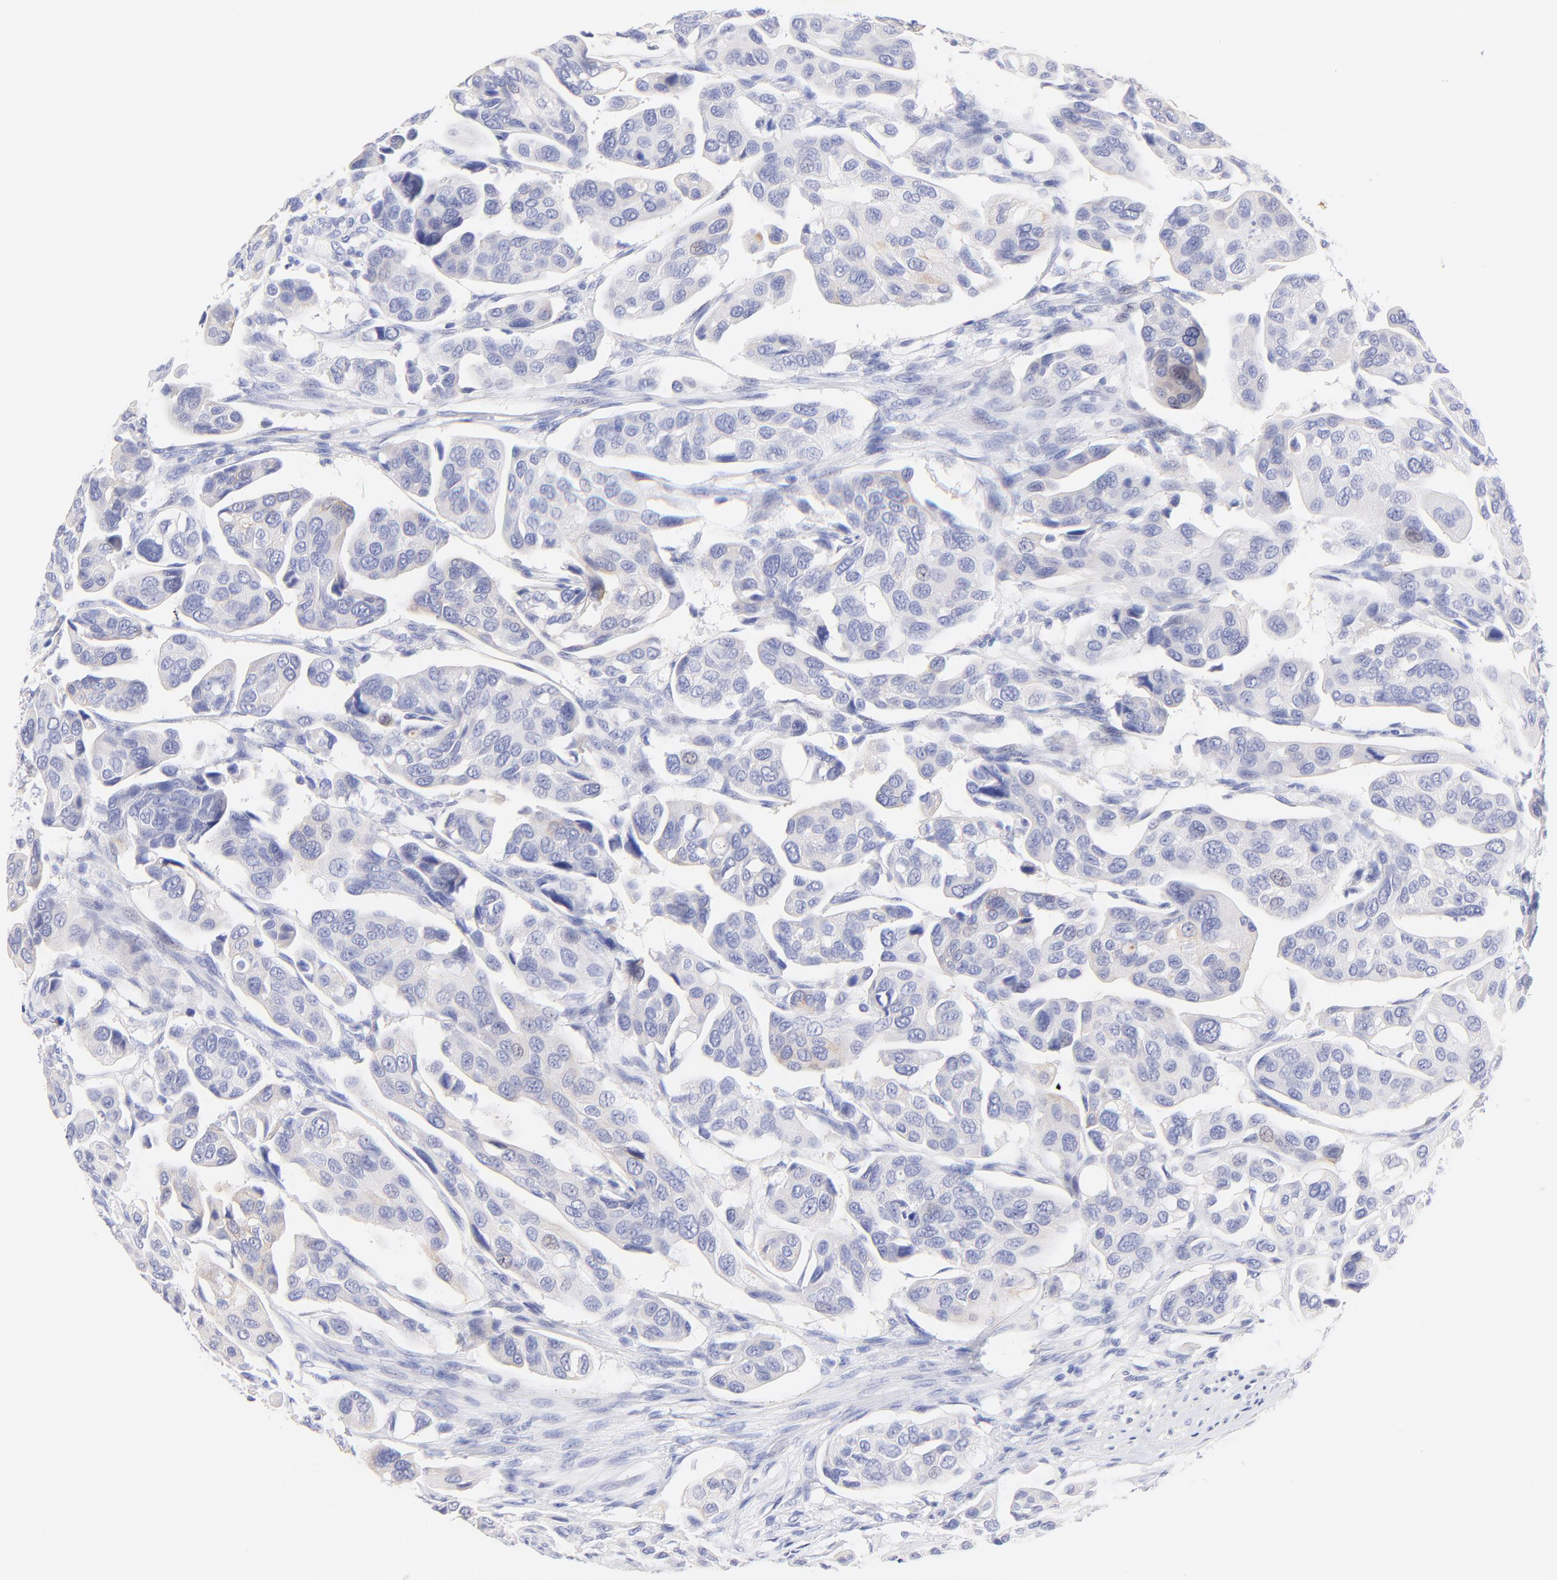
{"staining": {"intensity": "negative", "quantity": "none", "location": "none"}, "tissue": "urothelial cancer", "cell_type": "Tumor cells", "image_type": "cancer", "snomed": [{"axis": "morphology", "description": "Adenocarcinoma, NOS"}, {"axis": "topography", "description": "Urinary bladder"}], "caption": "This is a histopathology image of IHC staining of adenocarcinoma, which shows no positivity in tumor cells.", "gene": "RAB3A", "patient": {"sex": "male", "age": 61}}